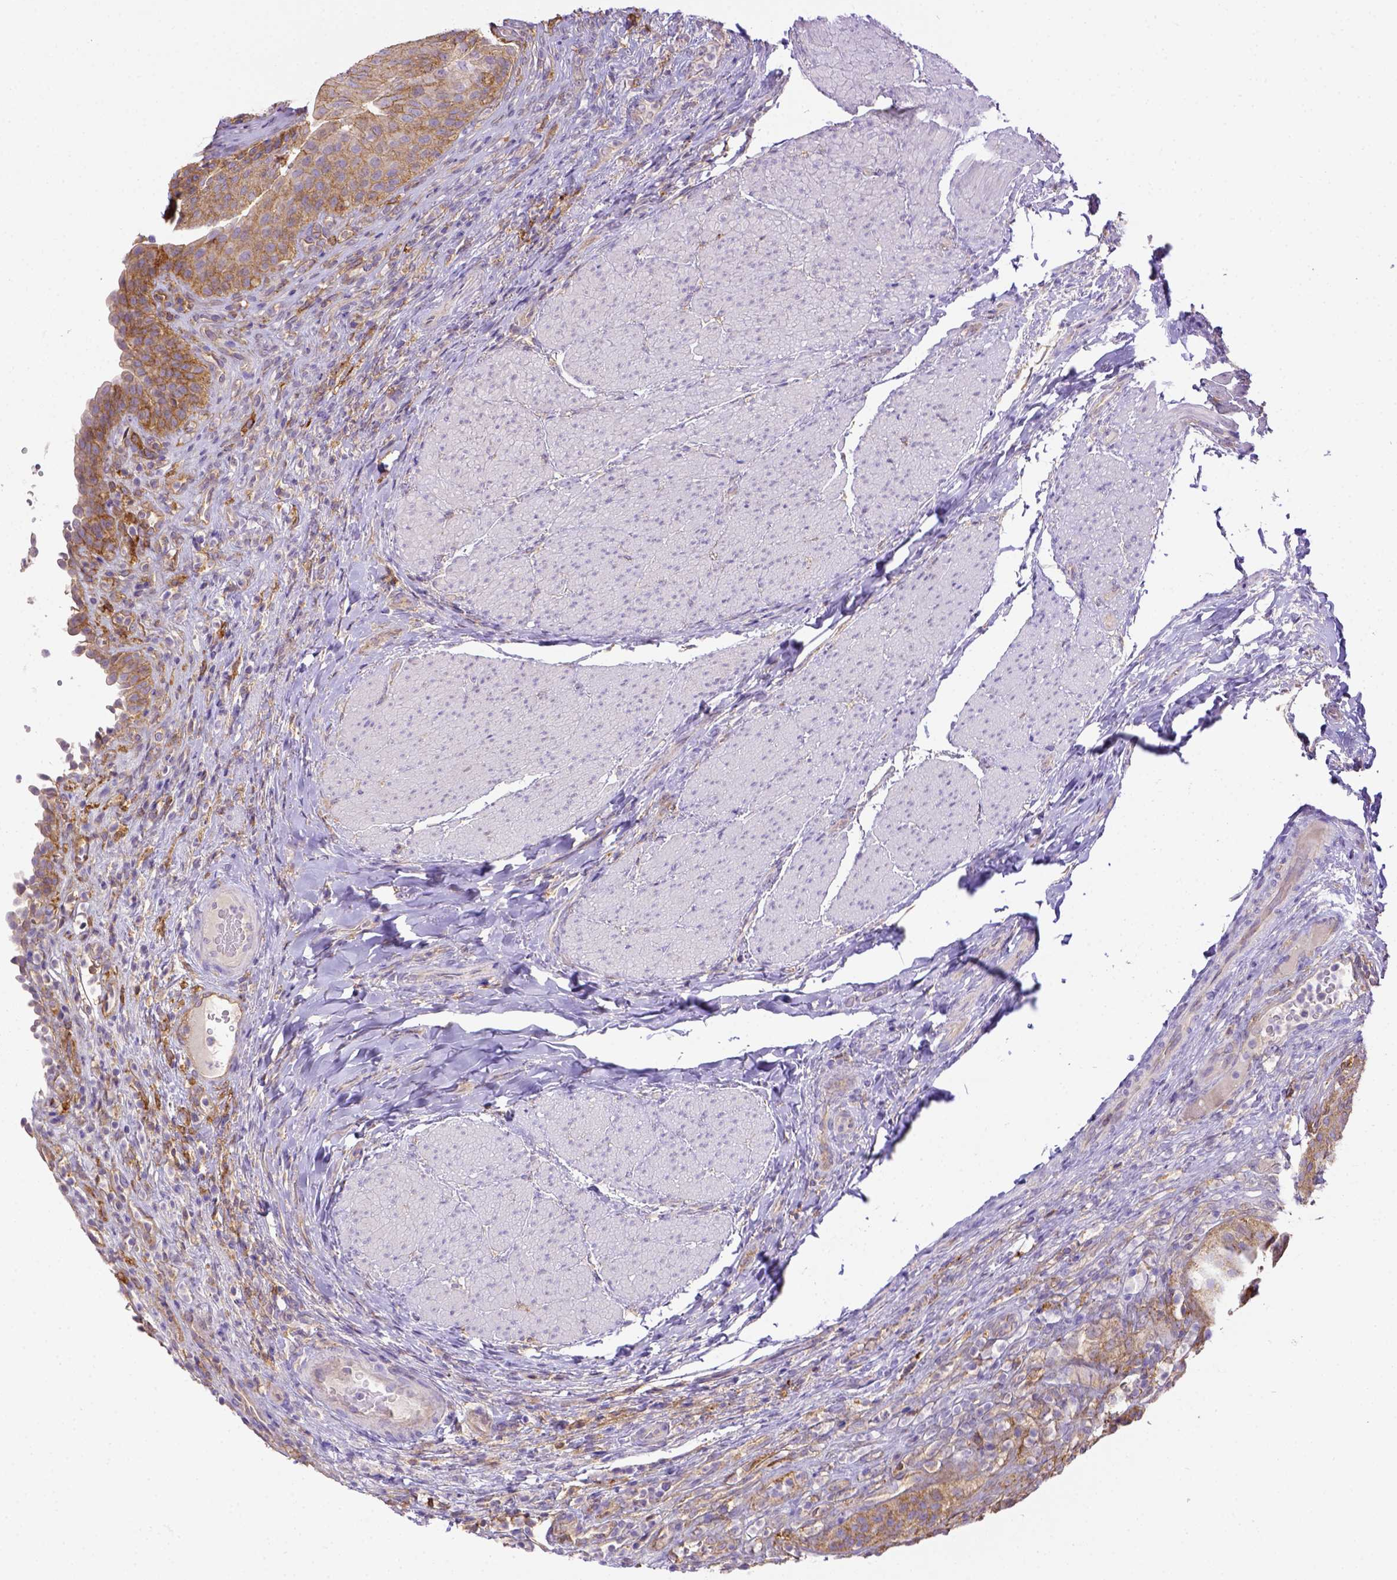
{"staining": {"intensity": "weak", "quantity": "25%-75%", "location": "cytoplasmic/membranous"}, "tissue": "urinary bladder", "cell_type": "Urothelial cells", "image_type": "normal", "snomed": [{"axis": "morphology", "description": "Normal tissue, NOS"}, {"axis": "topography", "description": "Urinary bladder"}, {"axis": "topography", "description": "Peripheral nerve tissue"}], "caption": "IHC photomicrograph of unremarkable human urinary bladder stained for a protein (brown), which shows low levels of weak cytoplasmic/membranous expression in about 25%-75% of urothelial cells.", "gene": "CD40", "patient": {"sex": "male", "age": 66}}